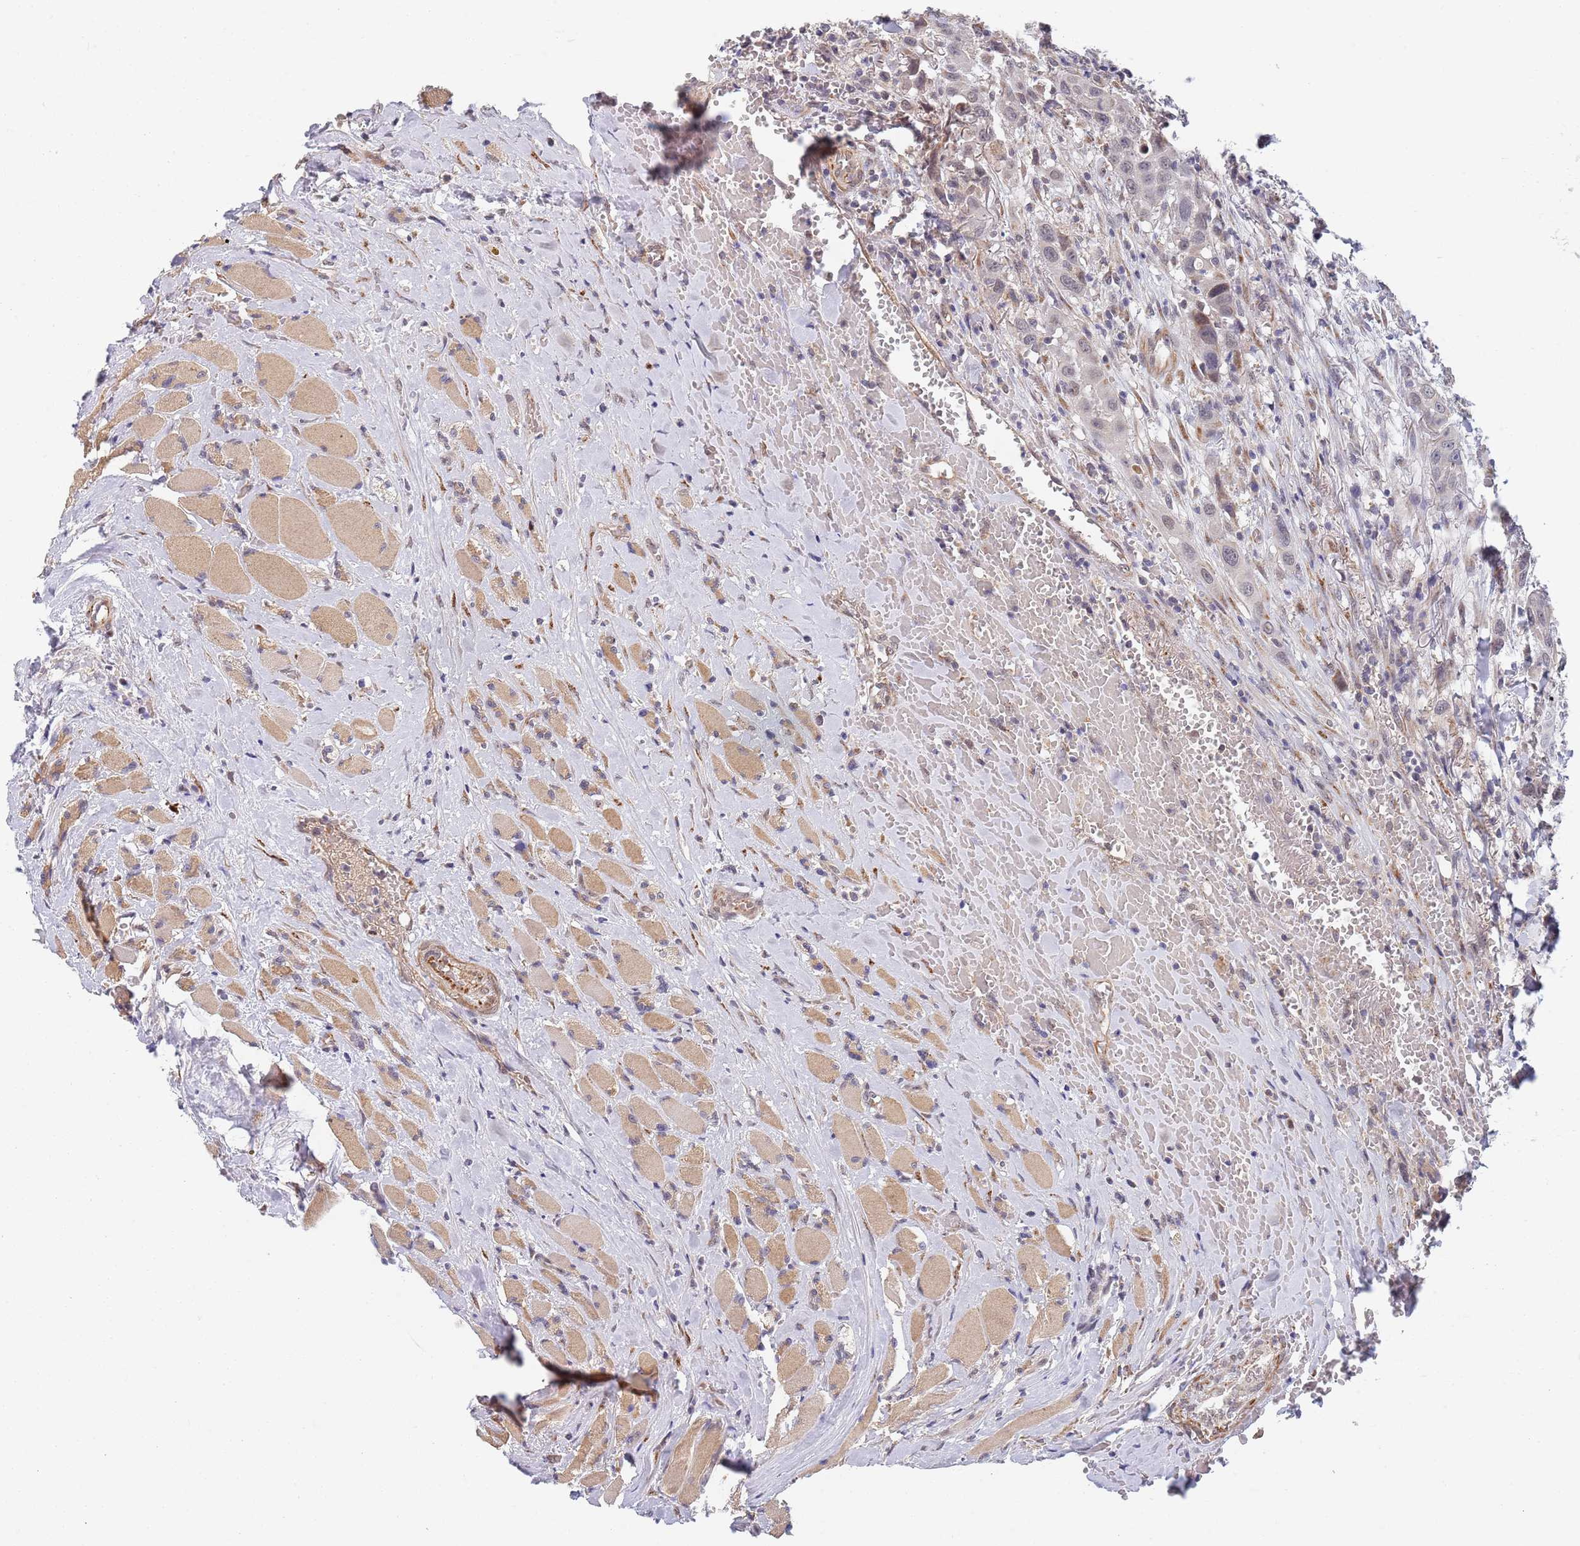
{"staining": {"intensity": "negative", "quantity": "none", "location": "none"}, "tissue": "head and neck cancer", "cell_type": "Tumor cells", "image_type": "cancer", "snomed": [{"axis": "morphology", "description": "Squamous cell carcinoma, NOS"}, {"axis": "topography", "description": "Head-Neck"}], "caption": "IHC image of neoplastic tissue: human head and neck squamous cell carcinoma stained with DAB demonstrates no significant protein expression in tumor cells.", "gene": "B4GALT4", "patient": {"sex": "male", "age": 81}}